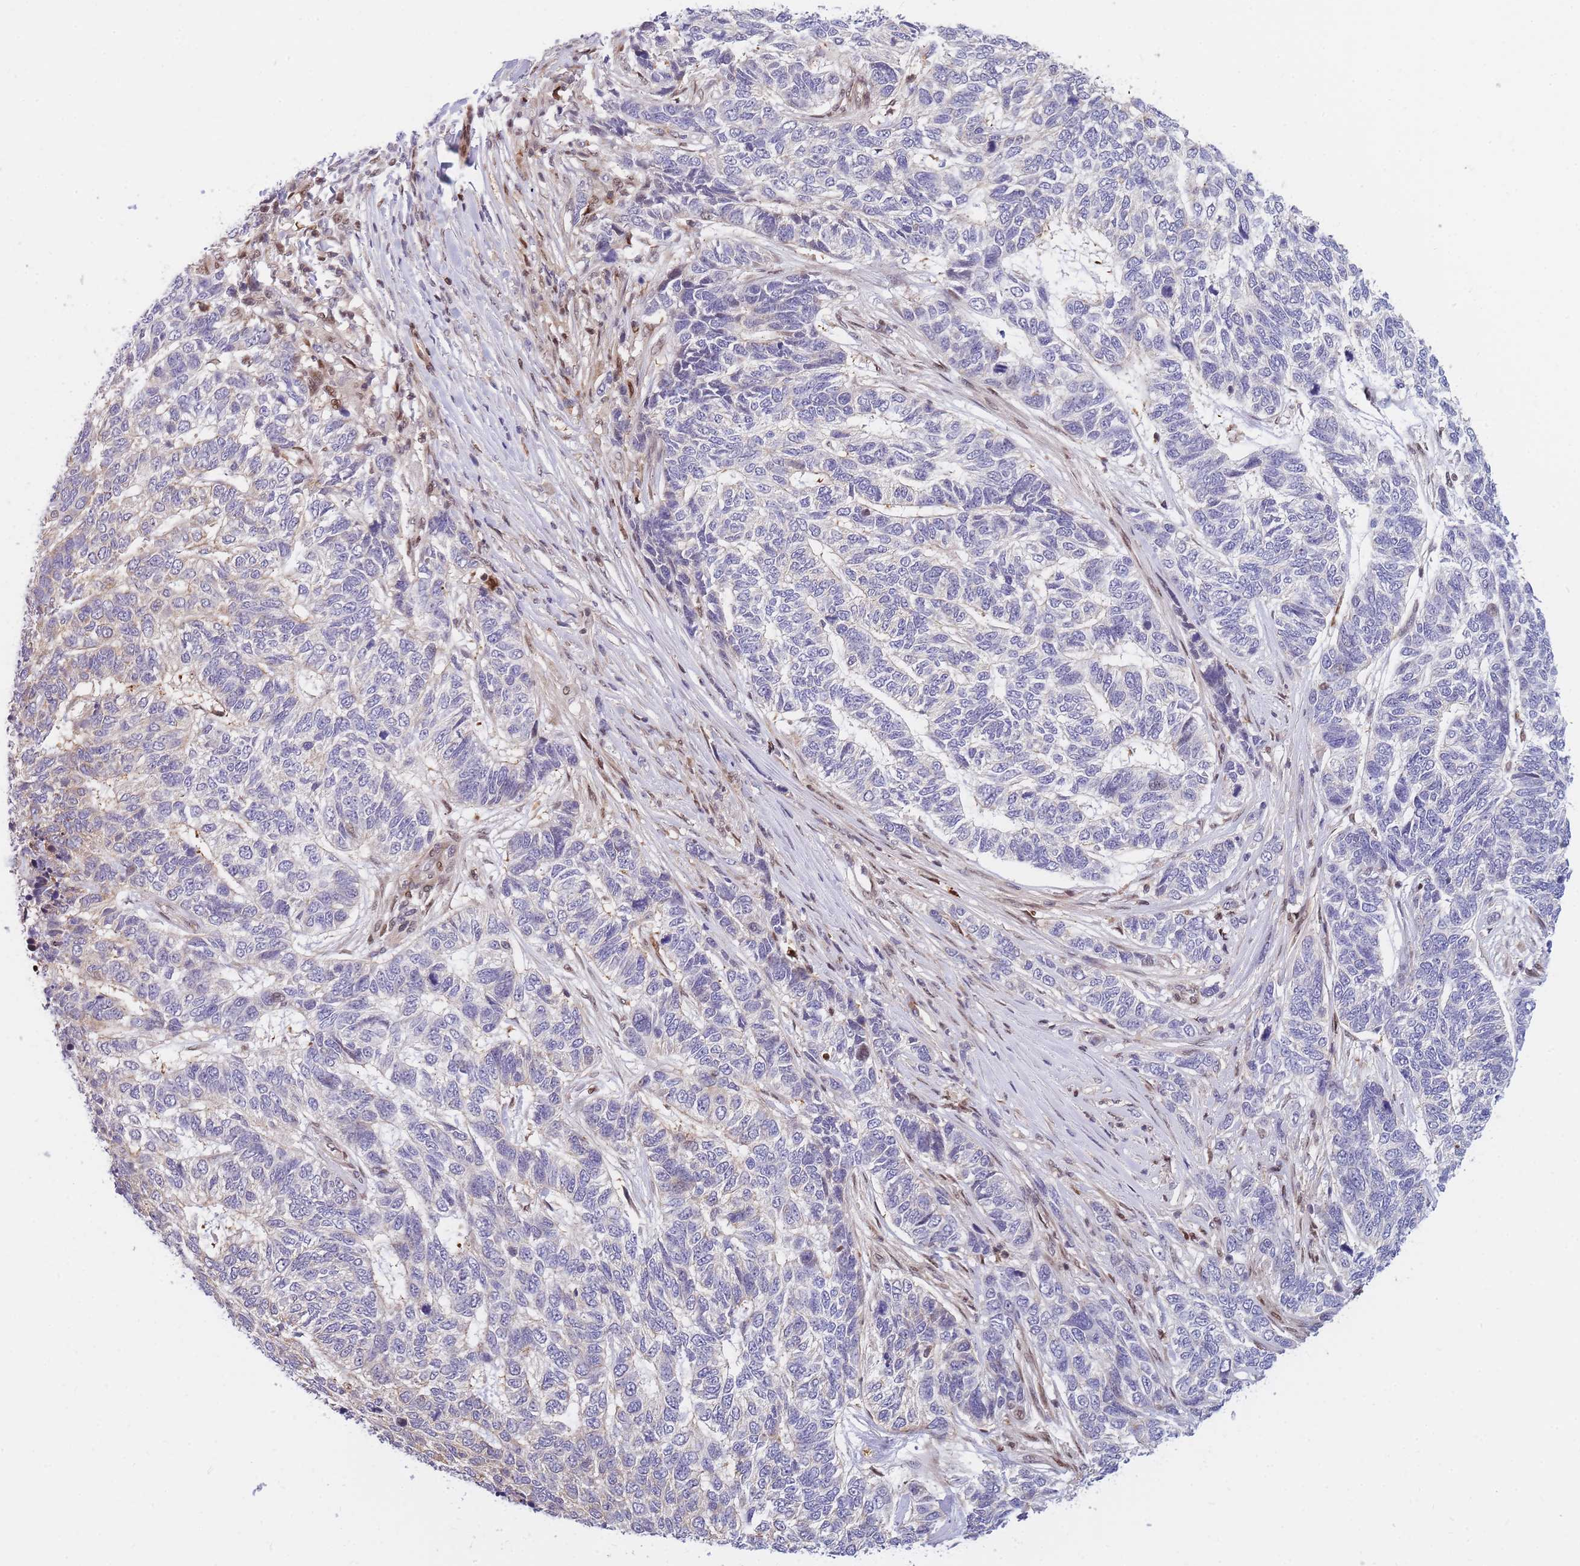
{"staining": {"intensity": "negative", "quantity": "none", "location": "none"}, "tissue": "skin cancer", "cell_type": "Tumor cells", "image_type": "cancer", "snomed": [{"axis": "morphology", "description": "Basal cell carcinoma"}, {"axis": "topography", "description": "Skin"}], "caption": "A histopathology image of skin basal cell carcinoma stained for a protein shows no brown staining in tumor cells.", "gene": "CRACD", "patient": {"sex": "female", "age": 65}}